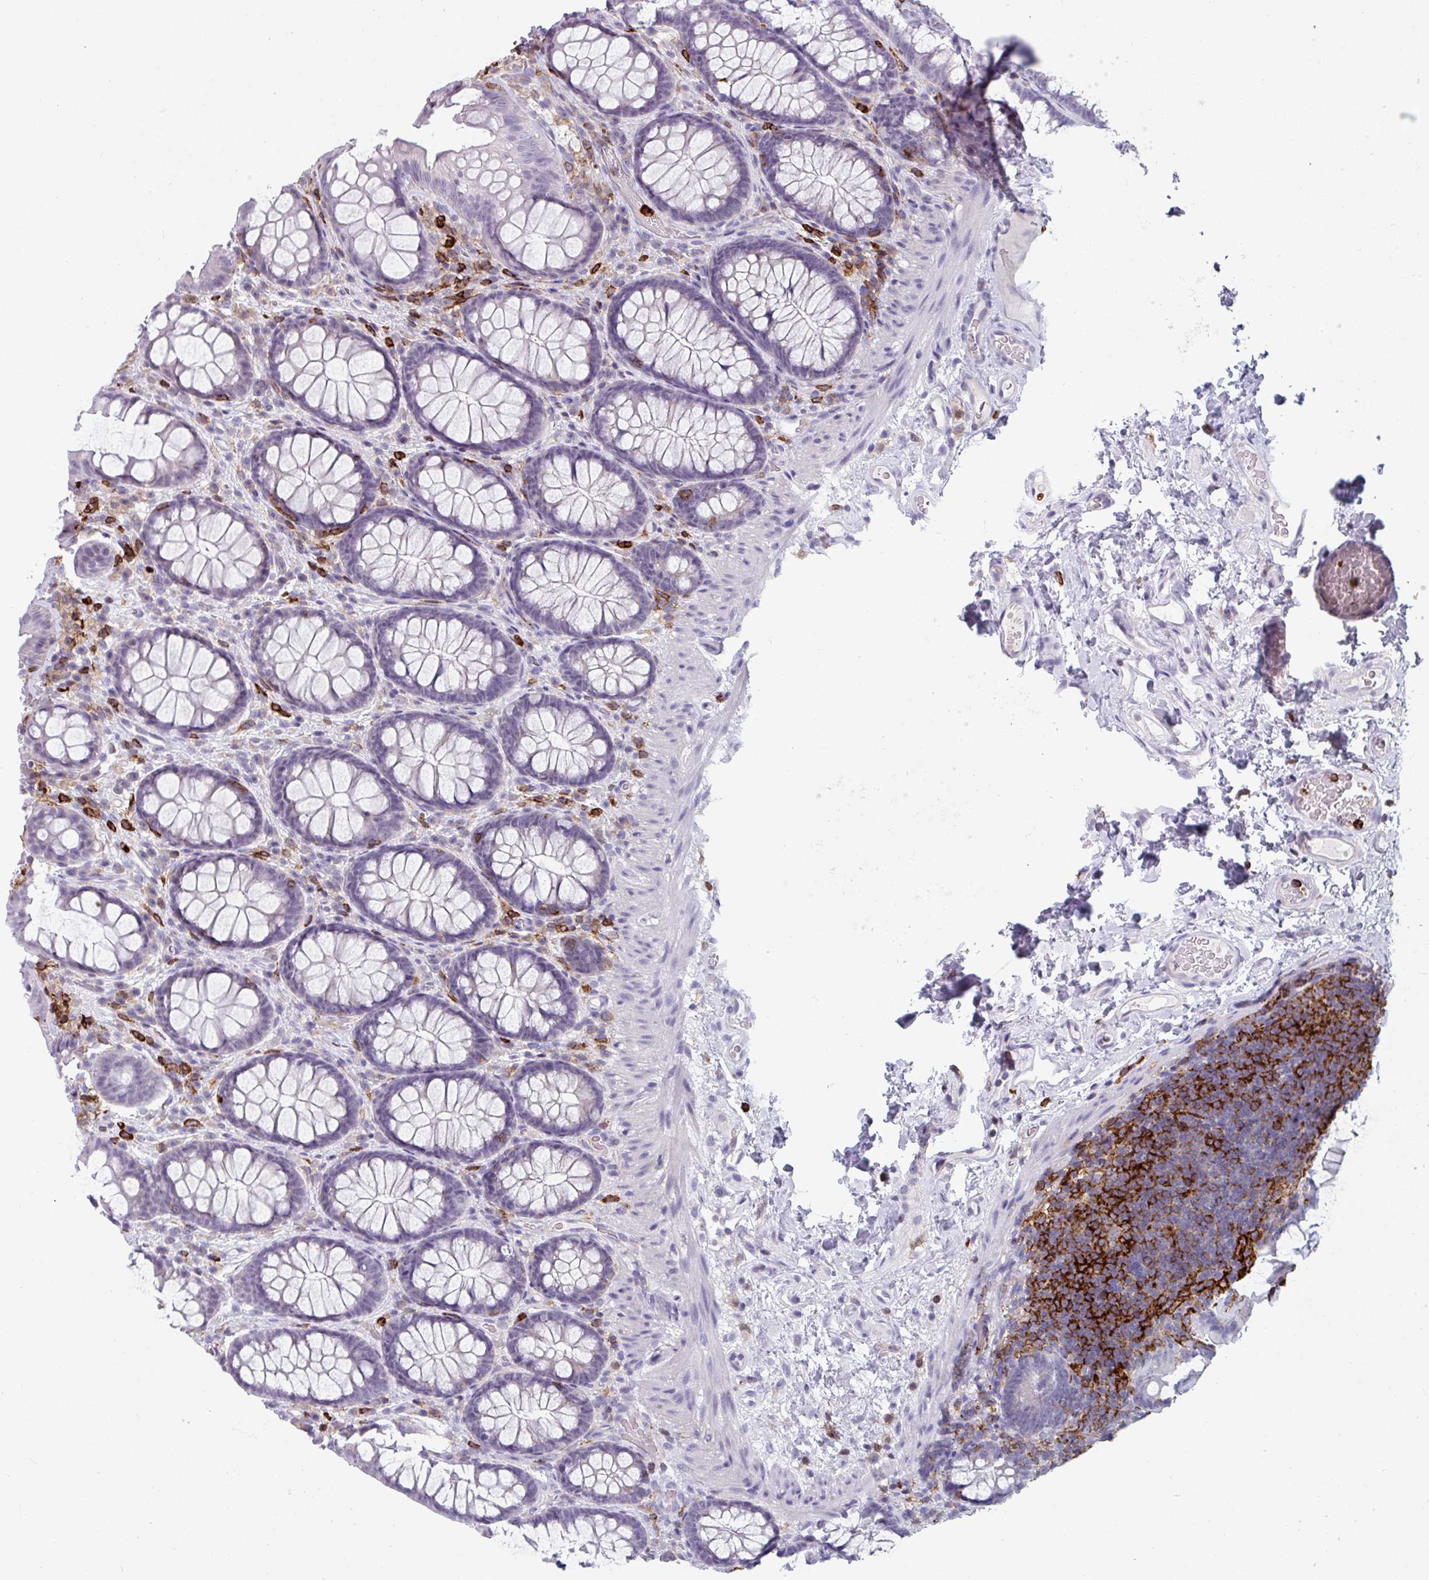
{"staining": {"intensity": "negative", "quantity": "none", "location": "none"}, "tissue": "colon", "cell_type": "Endothelial cells", "image_type": "normal", "snomed": [{"axis": "morphology", "description": "Normal tissue, NOS"}, {"axis": "topography", "description": "Colon"}], "caption": "Immunohistochemical staining of normal colon demonstrates no significant expression in endothelial cells. Brightfield microscopy of immunohistochemistry (IHC) stained with DAB (3,3'-diaminobenzidine) (brown) and hematoxylin (blue), captured at high magnification.", "gene": "EXOSC5", "patient": {"sex": "male", "age": 46}}